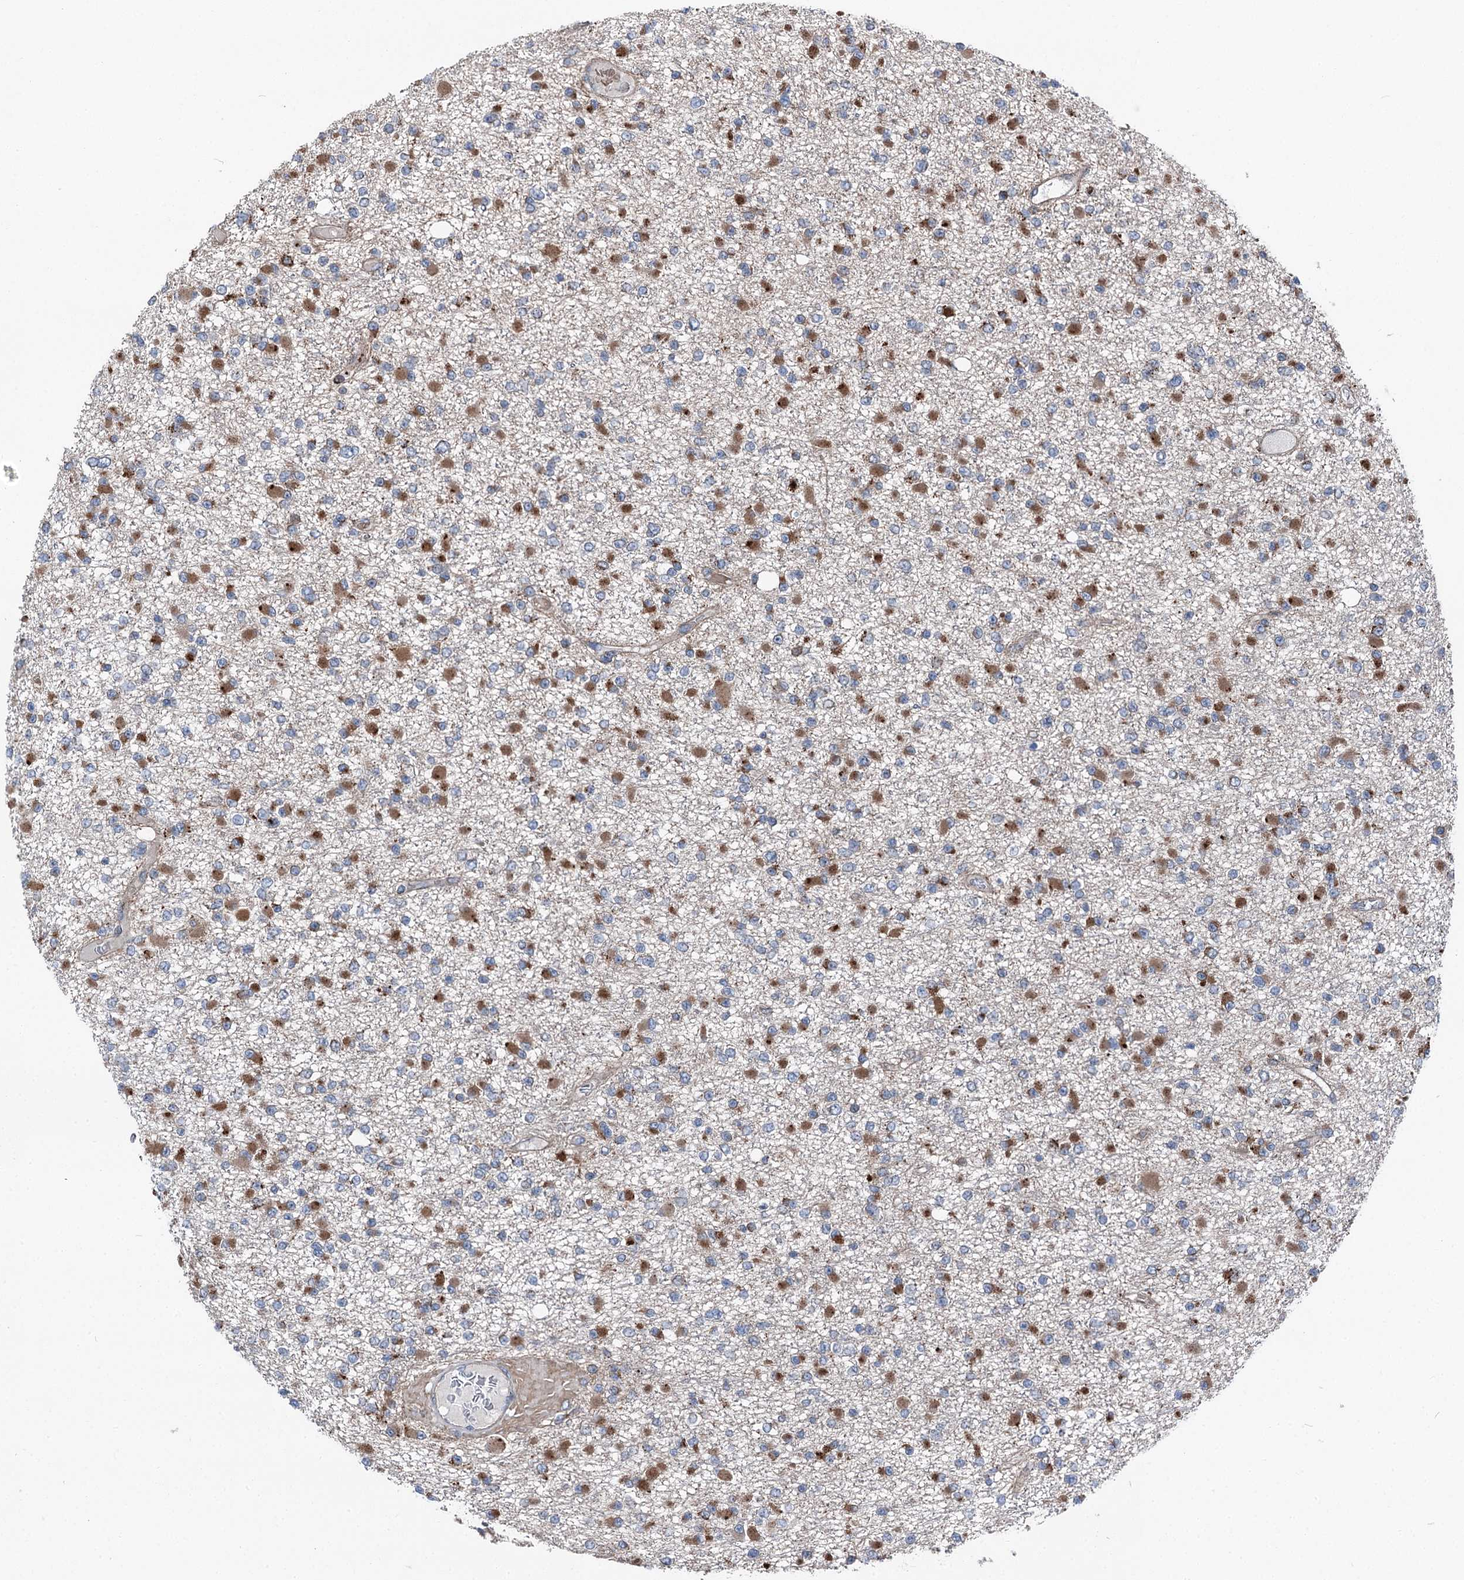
{"staining": {"intensity": "moderate", "quantity": "25%-75%", "location": "cytoplasmic/membranous"}, "tissue": "glioma", "cell_type": "Tumor cells", "image_type": "cancer", "snomed": [{"axis": "morphology", "description": "Glioma, malignant, Low grade"}, {"axis": "topography", "description": "Brain"}], "caption": "Human low-grade glioma (malignant) stained with a brown dye displays moderate cytoplasmic/membranous positive expression in approximately 25%-75% of tumor cells.", "gene": "POLR1D", "patient": {"sex": "female", "age": 22}}